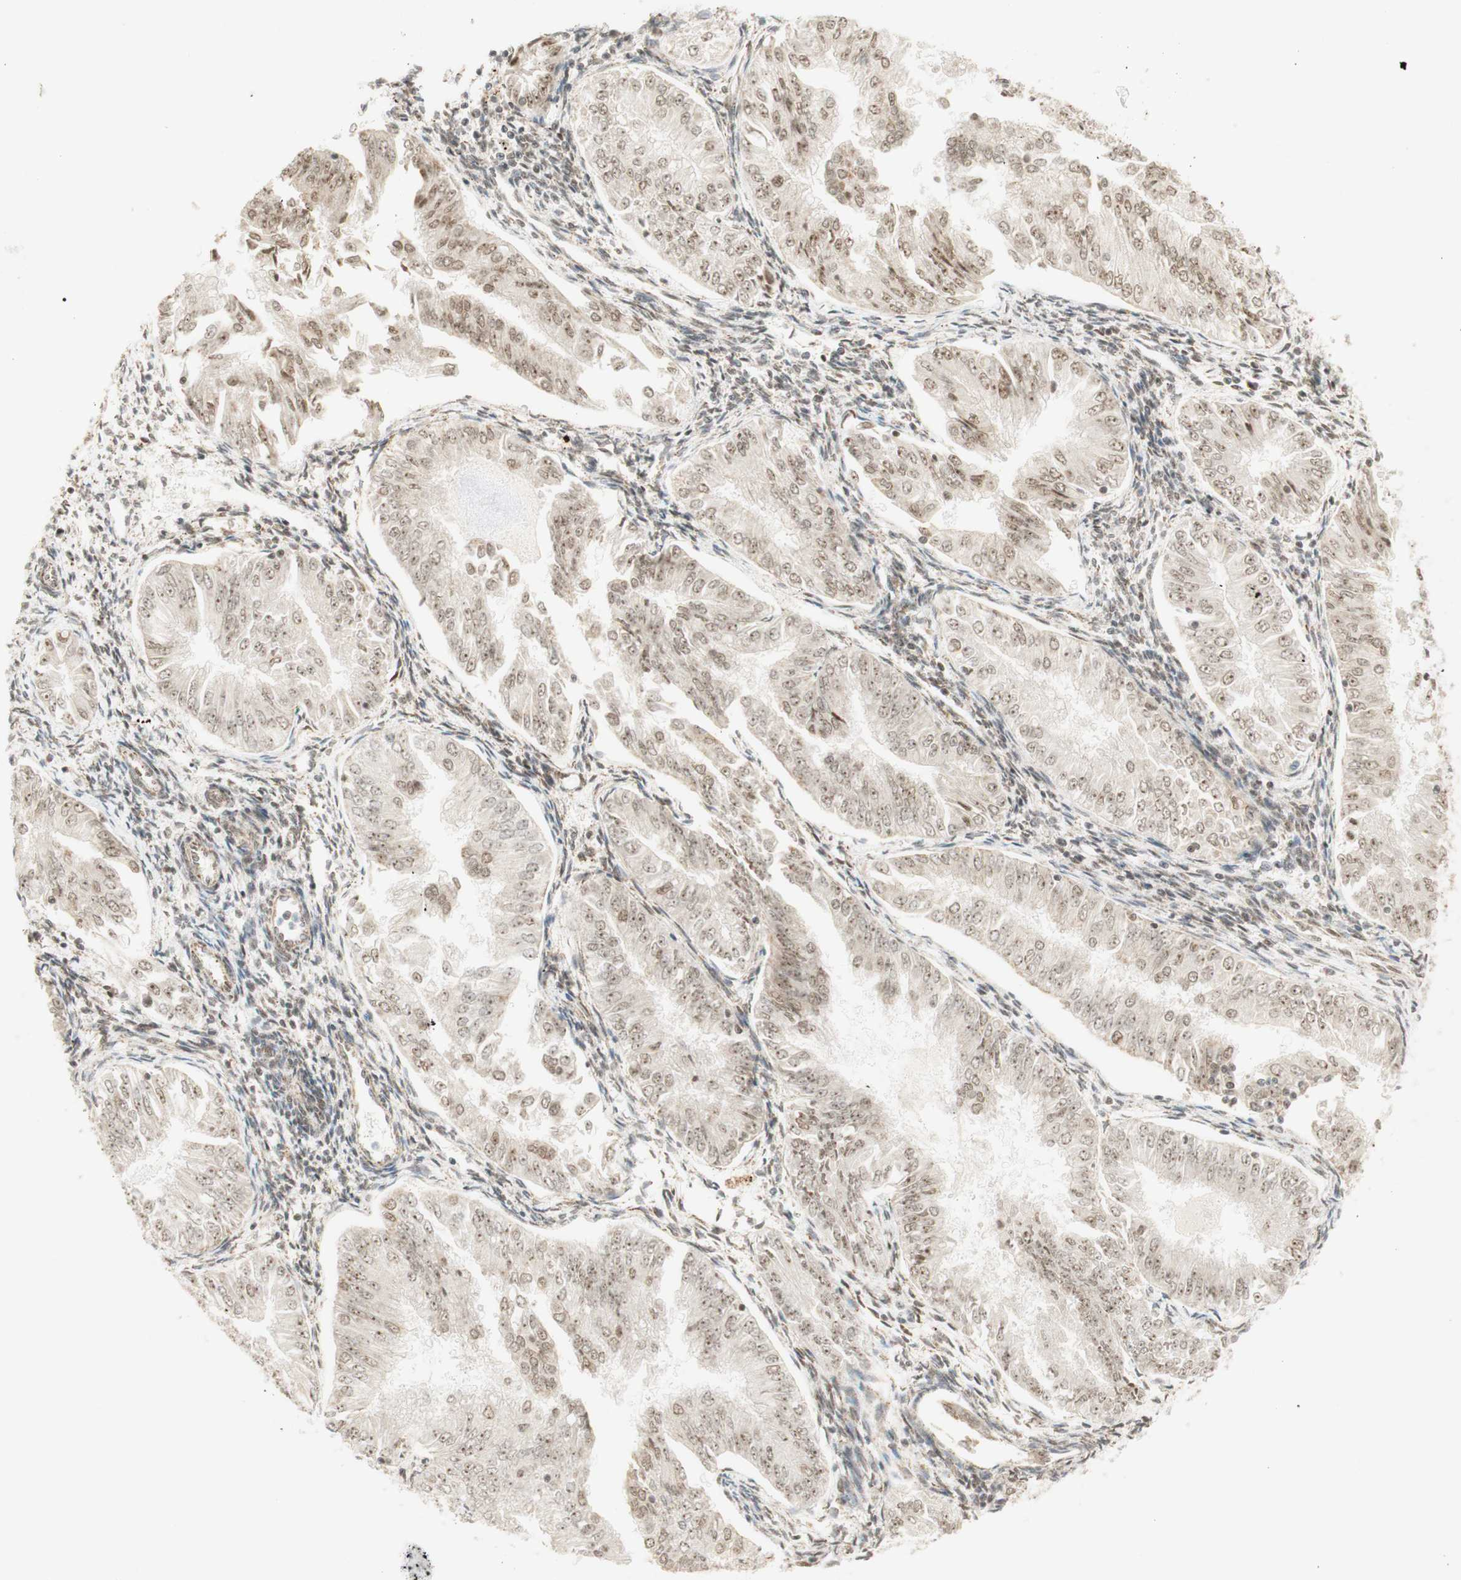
{"staining": {"intensity": "moderate", "quantity": ">75%", "location": "nuclear"}, "tissue": "endometrial cancer", "cell_type": "Tumor cells", "image_type": "cancer", "snomed": [{"axis": "morphology", "description": "Adenocarcinoma, NOS"}, {"axis": "topography", "description": "Endometrium"}], "caption": "IHC image of neoplastic tissue: endometrial adenocarcinoma stained using immunohistochemistry (IHC) exhibits medium levels of moderate protein expression localized specifically in the nuclear of tumor cells, appearing as a nuclear brown color.", "gene": "ZNF782", "patient": {"sex": "female", "age": 53}}